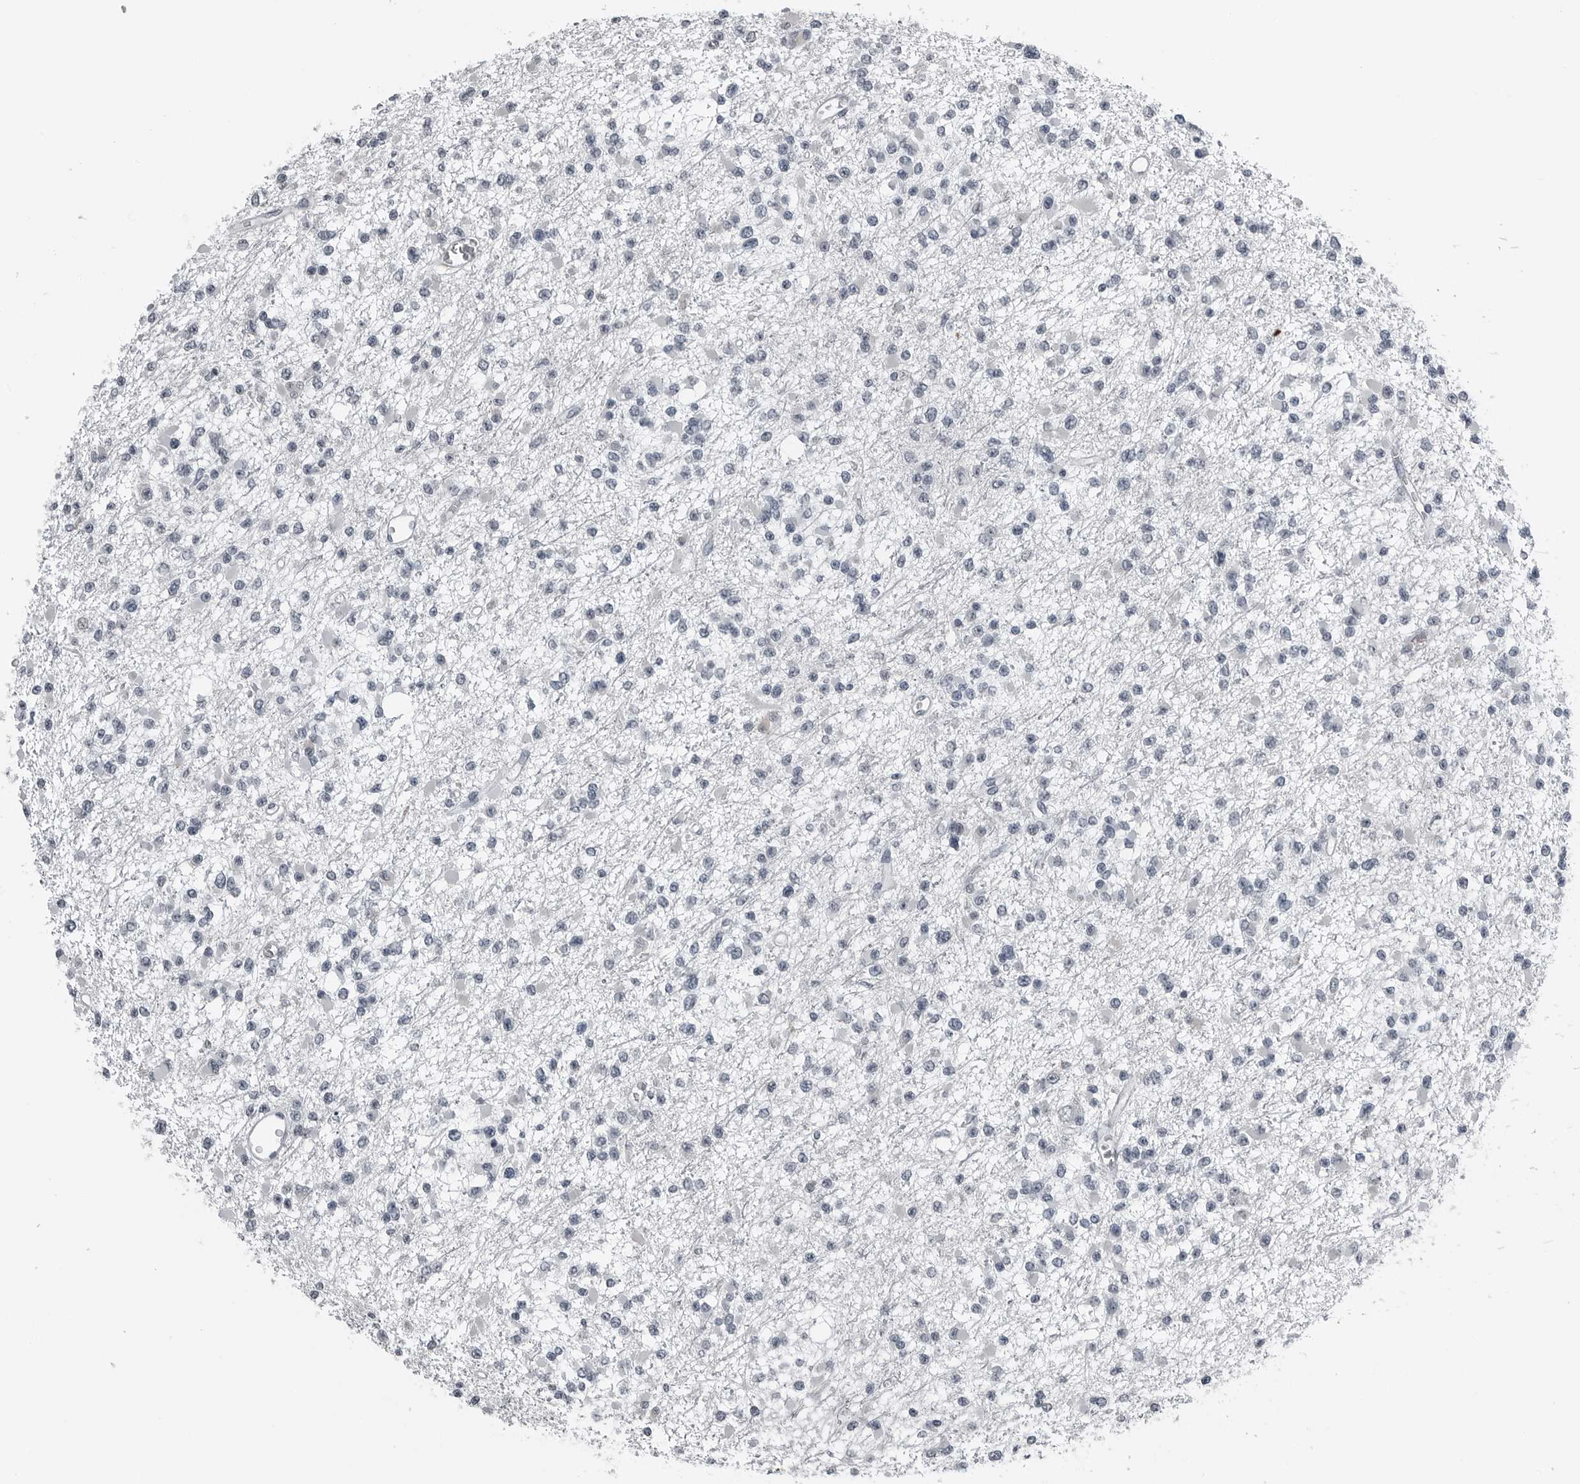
{"staining": {"intensity": "negative", "quantity": "none", "location": "none"}, "tissue": "glioma", "cell_type": "Tumor cells", "image_type": "cancer", "snomed": [{"axis": "morphology", "description": "Glioma, malignant, Low grade"}, {"axis": "topography", "description": "Brain"}], "caption": "Immunohistochemistry (IHC) of human glioma shows no positivity in tumor cells. The staining was performed using DAB (3,3'-diaminobenzidine) to visualize the protein expression in brown, while the nuclei were stained in blue with hematoxylin (Magnification: 20x).", "gene": "SPINK1", "patient": {"sex": "female", "age": 22}}